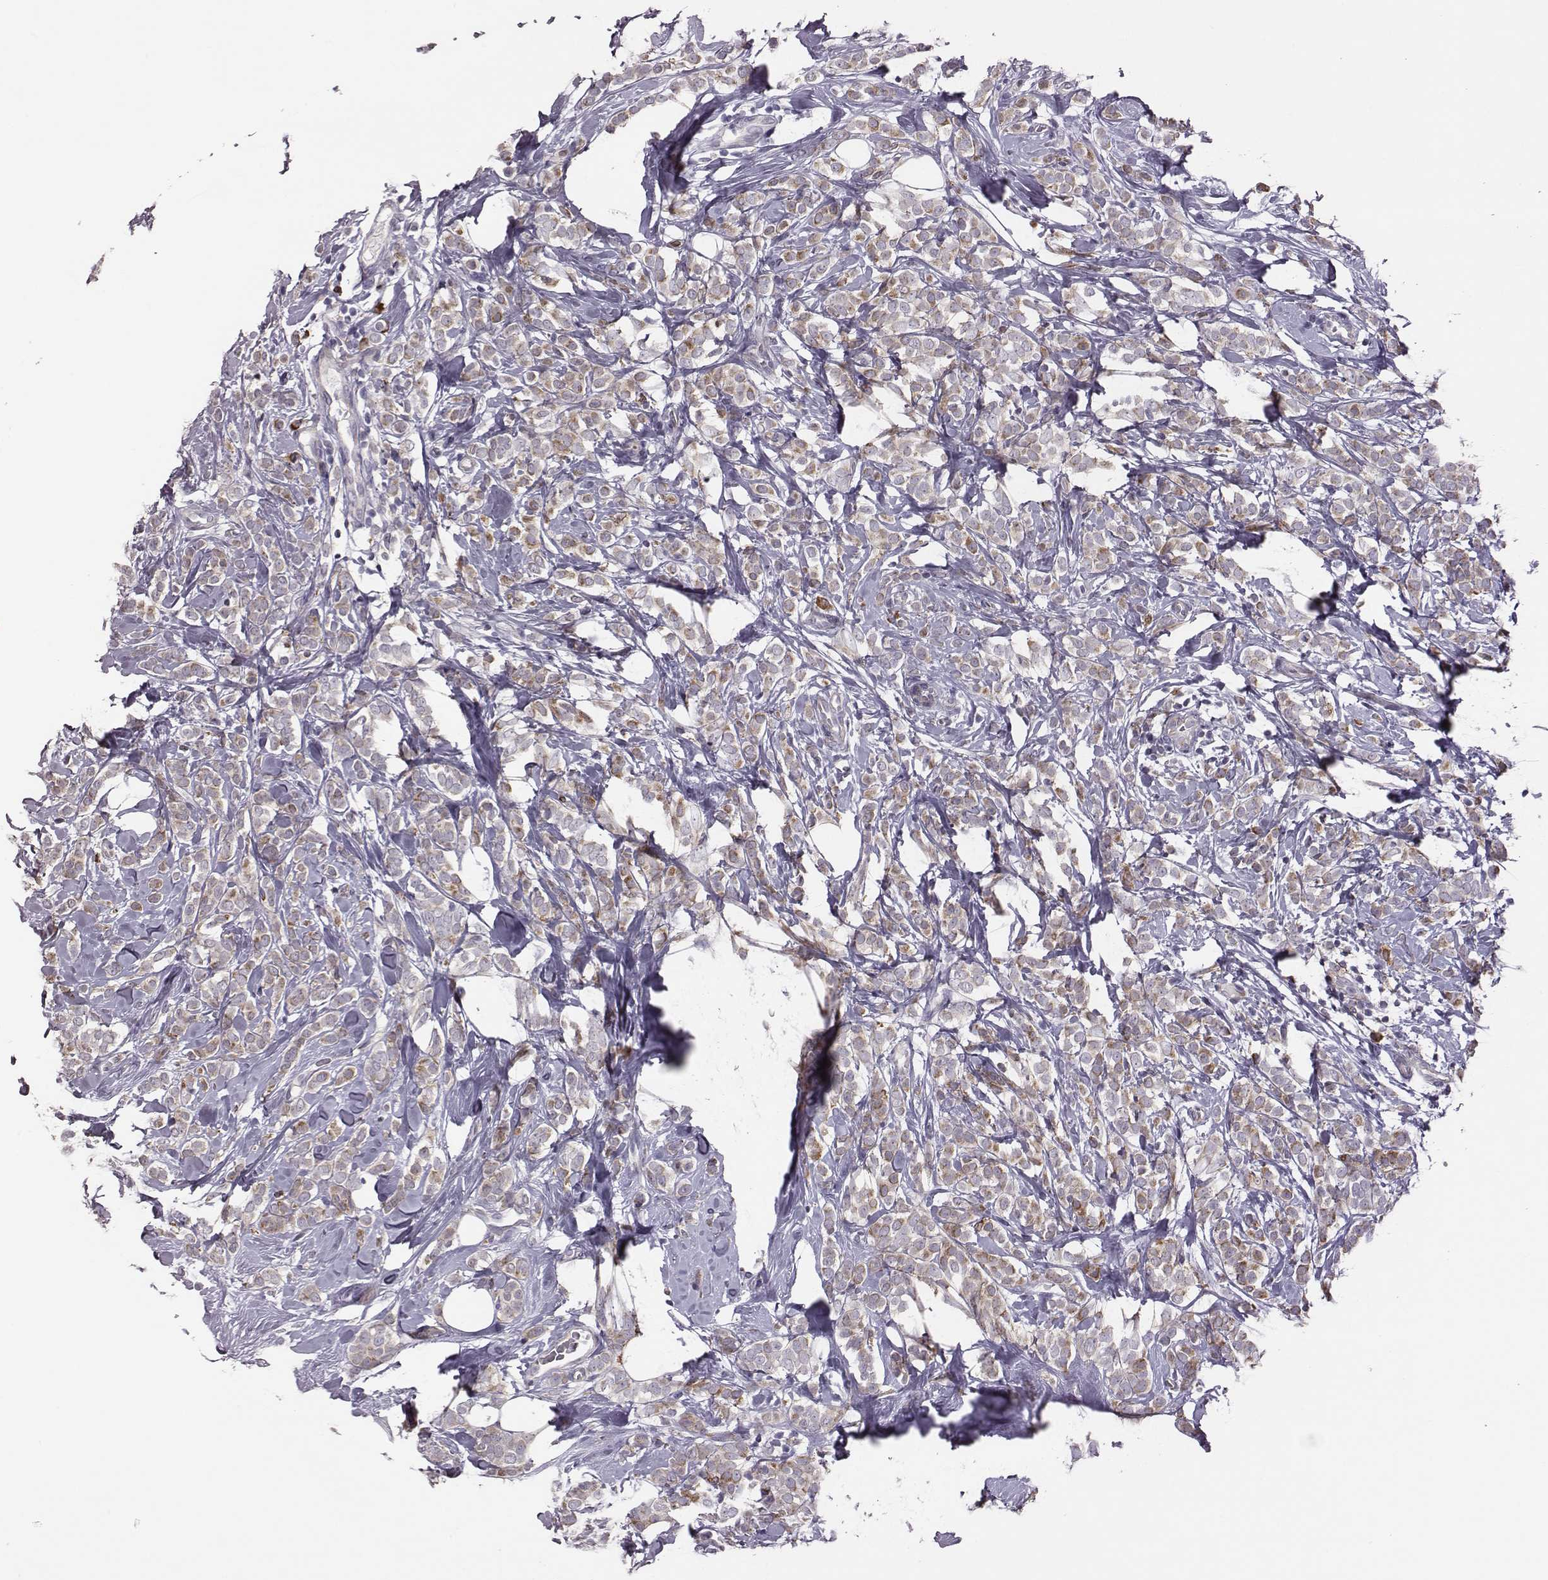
{"staining": {"intensity": "moderate", "quantity": ">75%", "location": "cytoplasmic/membranous"}, "tissue": "breast cancer", "cell_type": "Tumor cells", "image_type": "cancer", "snomed": [{"axis": "morphology", "description": "Lobular carcinoma"}, {"axis": "topography", "description": "Breast"}], "caption": "This micrograph displays immunohistochemistry staining of breast cancer (lobular carcinoma), with medium moderate cytoplasmic/membranous staining in about >75% of tumor cells.", "gene": "SELENOI", "patient": {"sex": "female", "age": 49}}